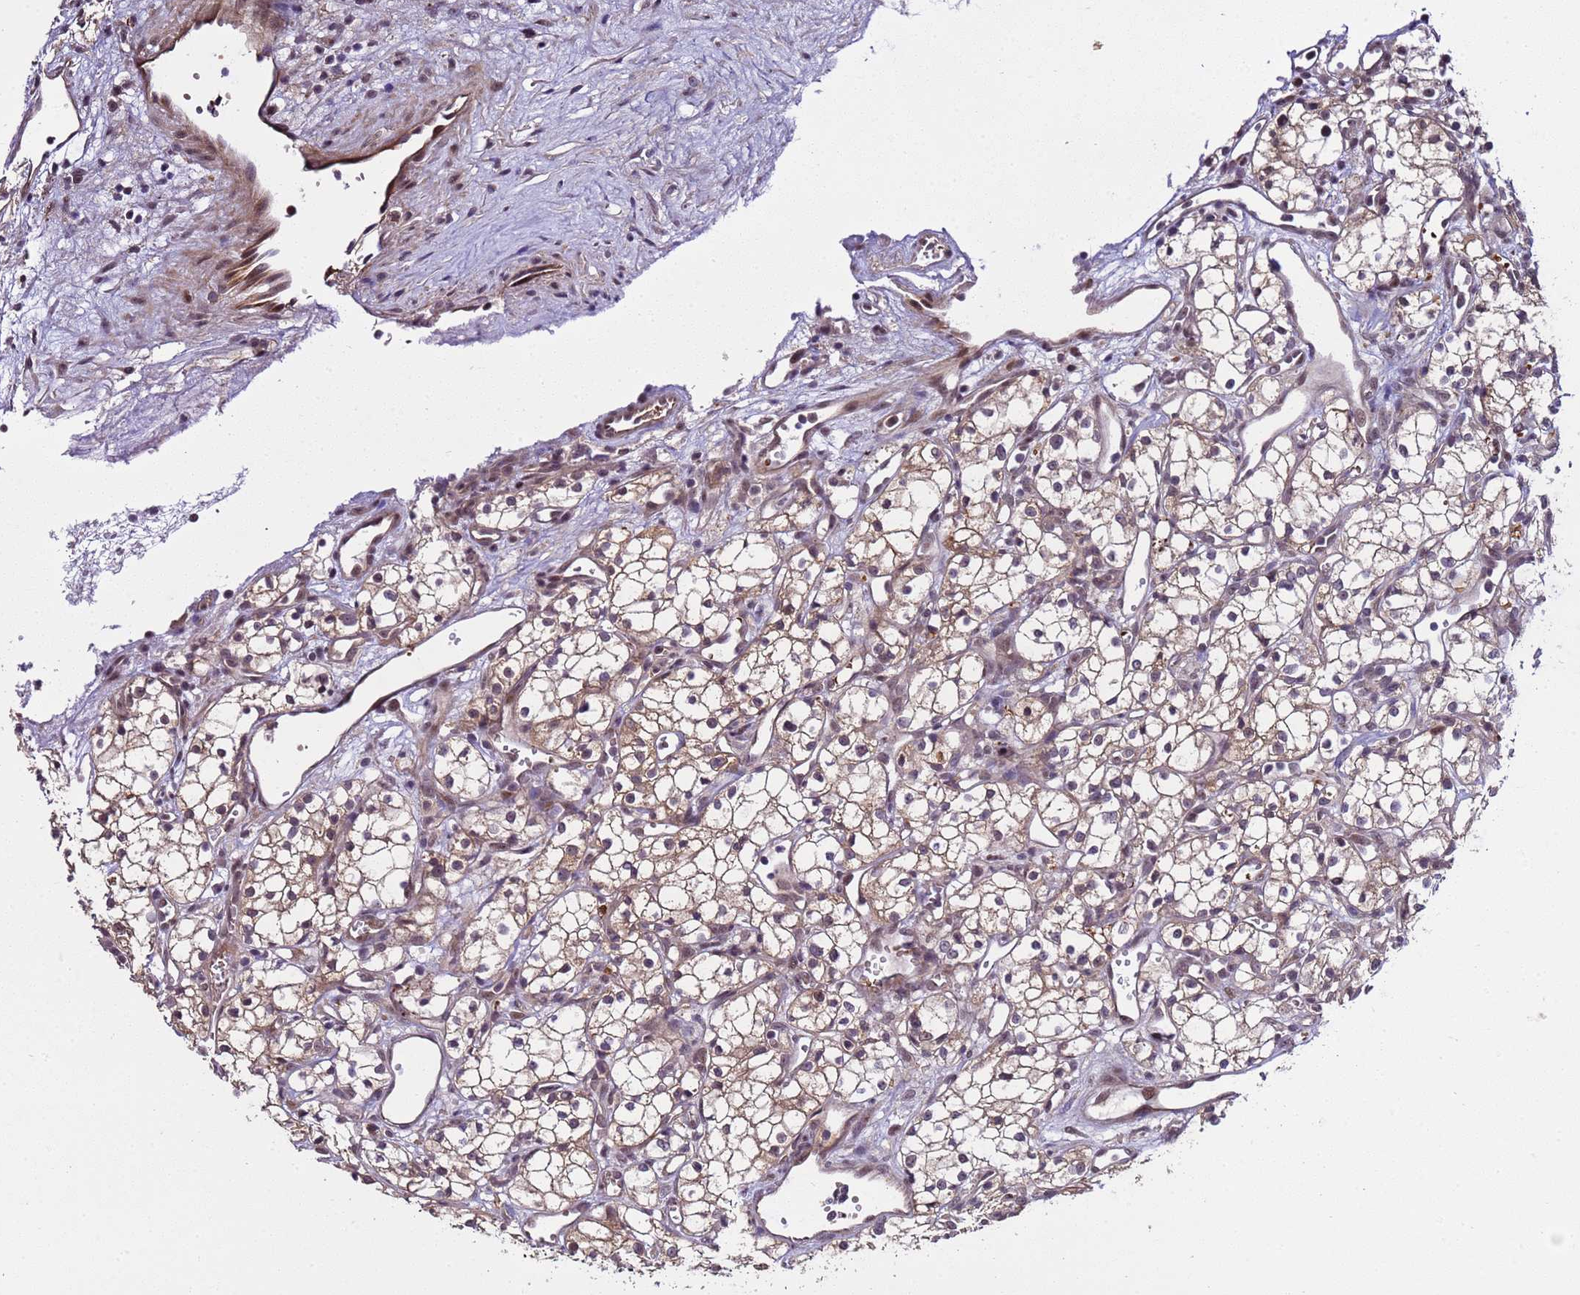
{"staining": {"intensity": "moderate", "quantity": ">75%", "location": "cytoplasmic/membranous,nuclear"}, "tissue": "renal cancer", "cell_type": "Tumor cells", "image_type": "cancer", "snomed": [{"axis": "morphology", "description": "Adenocarcinoma, NOS"}, {"axis": "topography", "description": "Kidney"}], "caption": "Tumor cells display medium levels of moderate cytoplasmic/membranous and nuclear staining in about >75% of cells in renal cancer (adenocarcinoma).", "gene": "GEN1", "patient": {"sex": "male", "age": 59}}